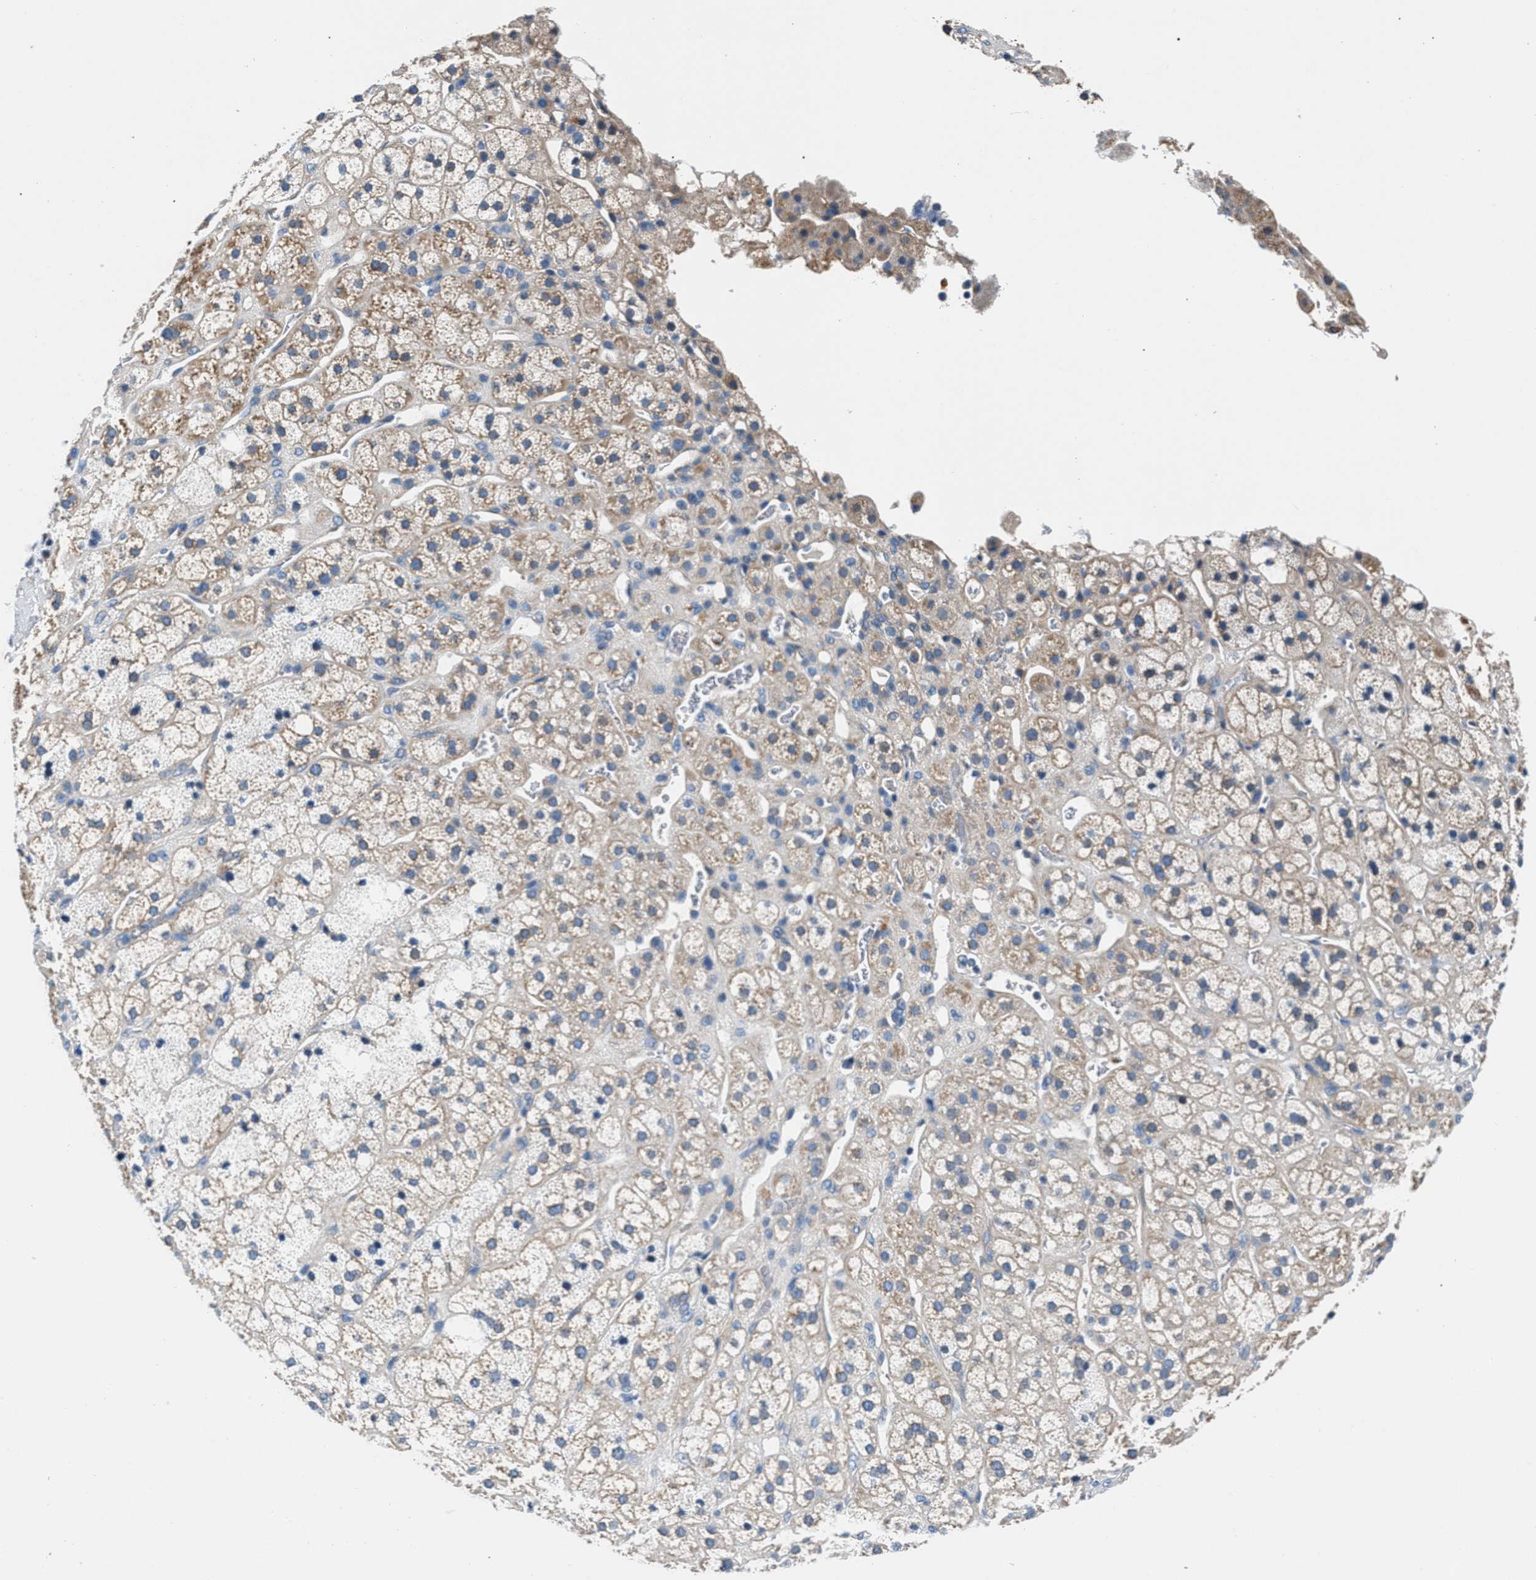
{"staining": {"intensity": "moderate", "quantity": ">75%", "location": "cytoplasmic/membranous"}, "tissue": "adrenal gland", "cell_type": "Glandular cells", "image_type": "normal", "snomed": [{"axis": "morphology", "description": "Normal tissue, NOS"}, {"axis": "topography", "description": "Adrenal gland"}], "caption": "This photomicrograph displays immunohistochemistry (IHC) staining of benign human adrenal gland, with medium moderate cytoplasmic/membranous positivity in about >75% of glandular cells.", "gene": "CDRT4", "patient": {"sex": "male", "age": 56}}